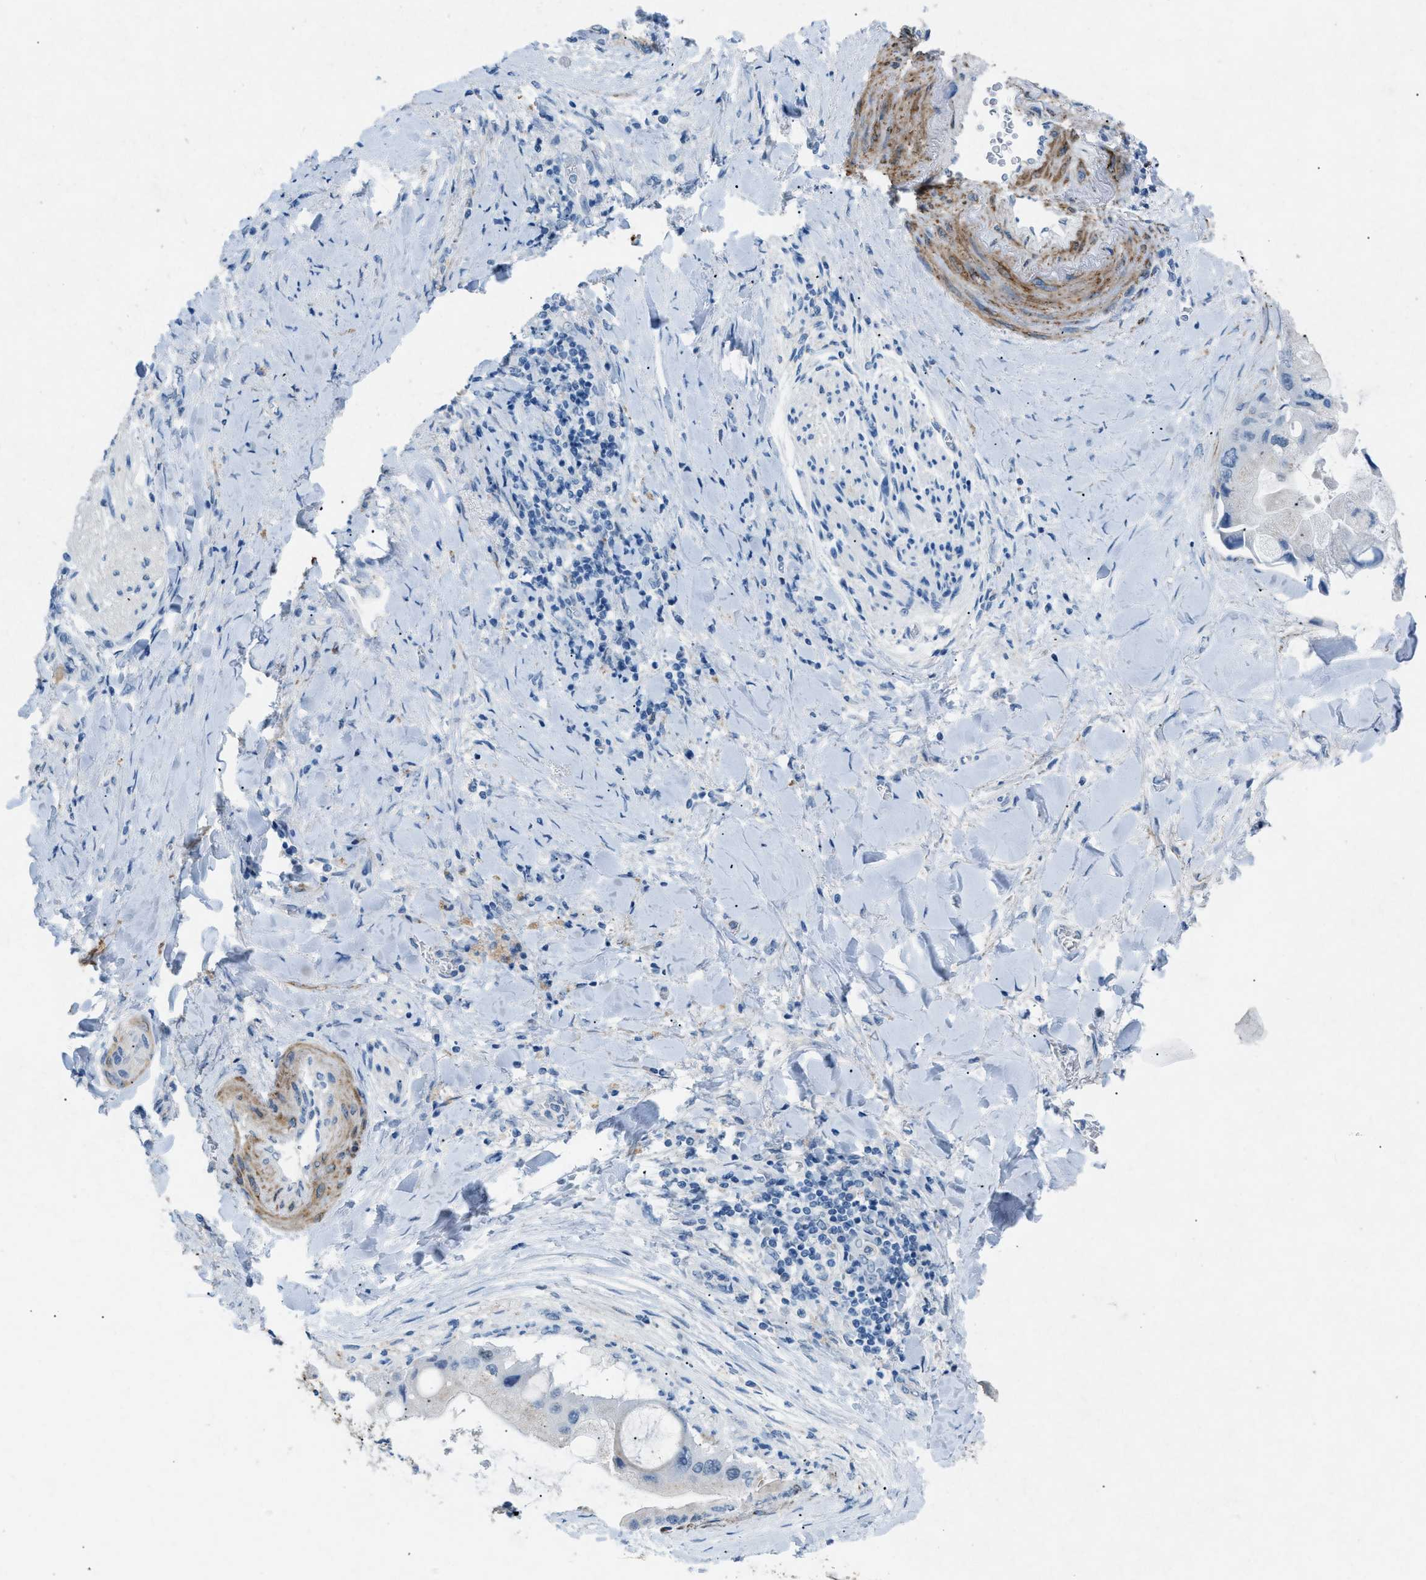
{"staining": {"intensity": "negative", "quantity": "none", "location": "none"}, "tissue": "liver cancer", "cell_type": "Tumor cells", "image_type": "cancer", "snomed": [{"axis": "morphology", "description": "Cholangiocarcinoma"}, {"axis": "topography", "description": "Liver"}], "caption": "Liver cancer (cholangiocarcinoma) was stained to show a protein in brown. There is no significant staining in tumor cells. (Brightfield microscopy of DAB immunohistochemistry (IHC) at high magnification).", "gene": "TASOR", "patient": {"sex": "male", "age": 50}}